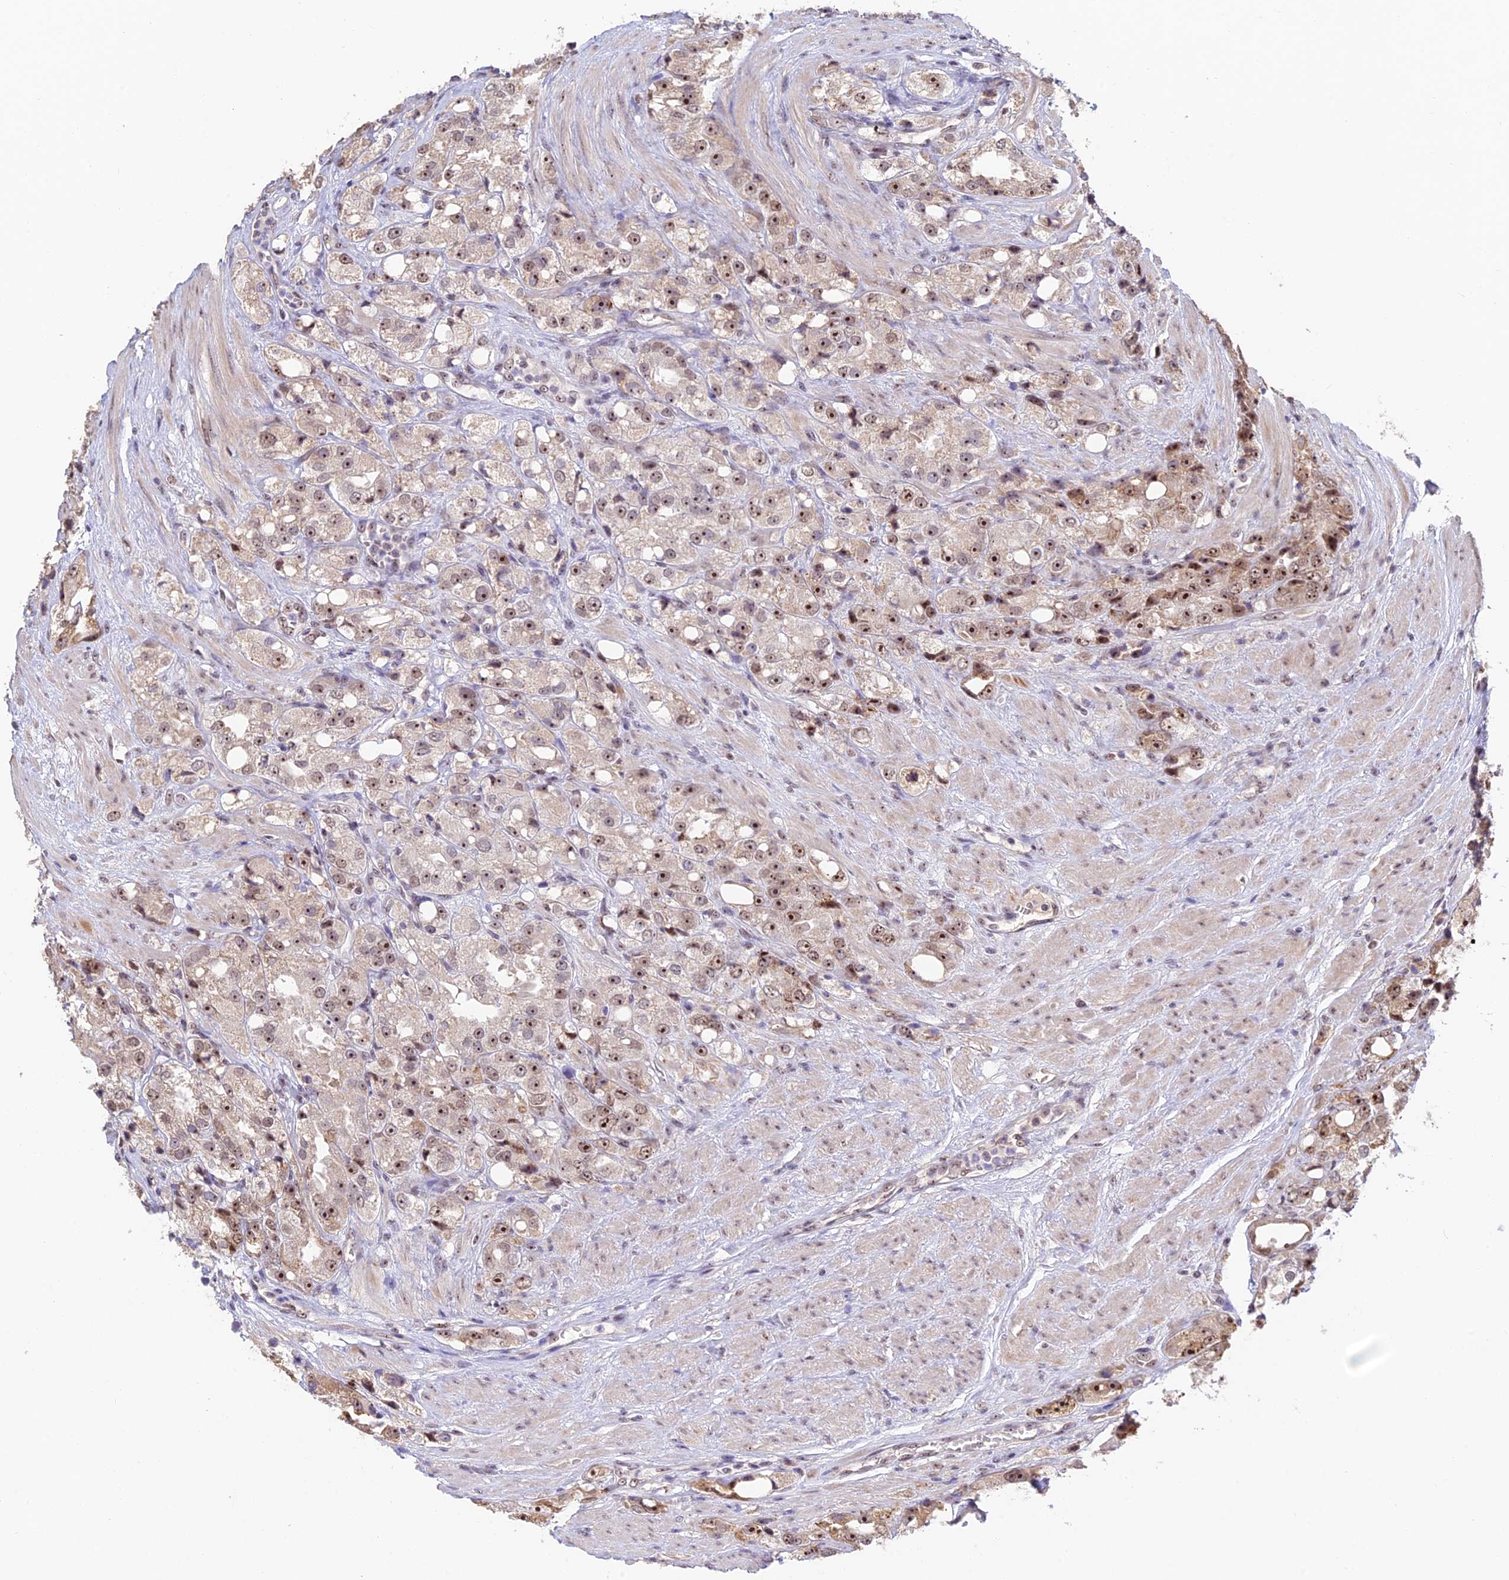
{"staining": {"intensity": "strong", "quantity": "25%-75%", "location": "cytoplasmic/membranous,nuclear"}, "tissue": "prostate cancer", "cell_type": "Tumor cells", "image_type": "cancer", "snomed": [{"axis": "morphology", "description": "Adenocarcinoma, NOS"}, {"axis": "topography", "description": "Prostate"}], "caption": "Immunohistochemical staining of adenocarcinoma (prostate) displays high levels of strong cytoplasmic/membranous and nuclear protein positivity in approximately 25%-75% of tumor cells.", "gene": "POLR1G", "patient": {"sex": "male", "age": 79}}